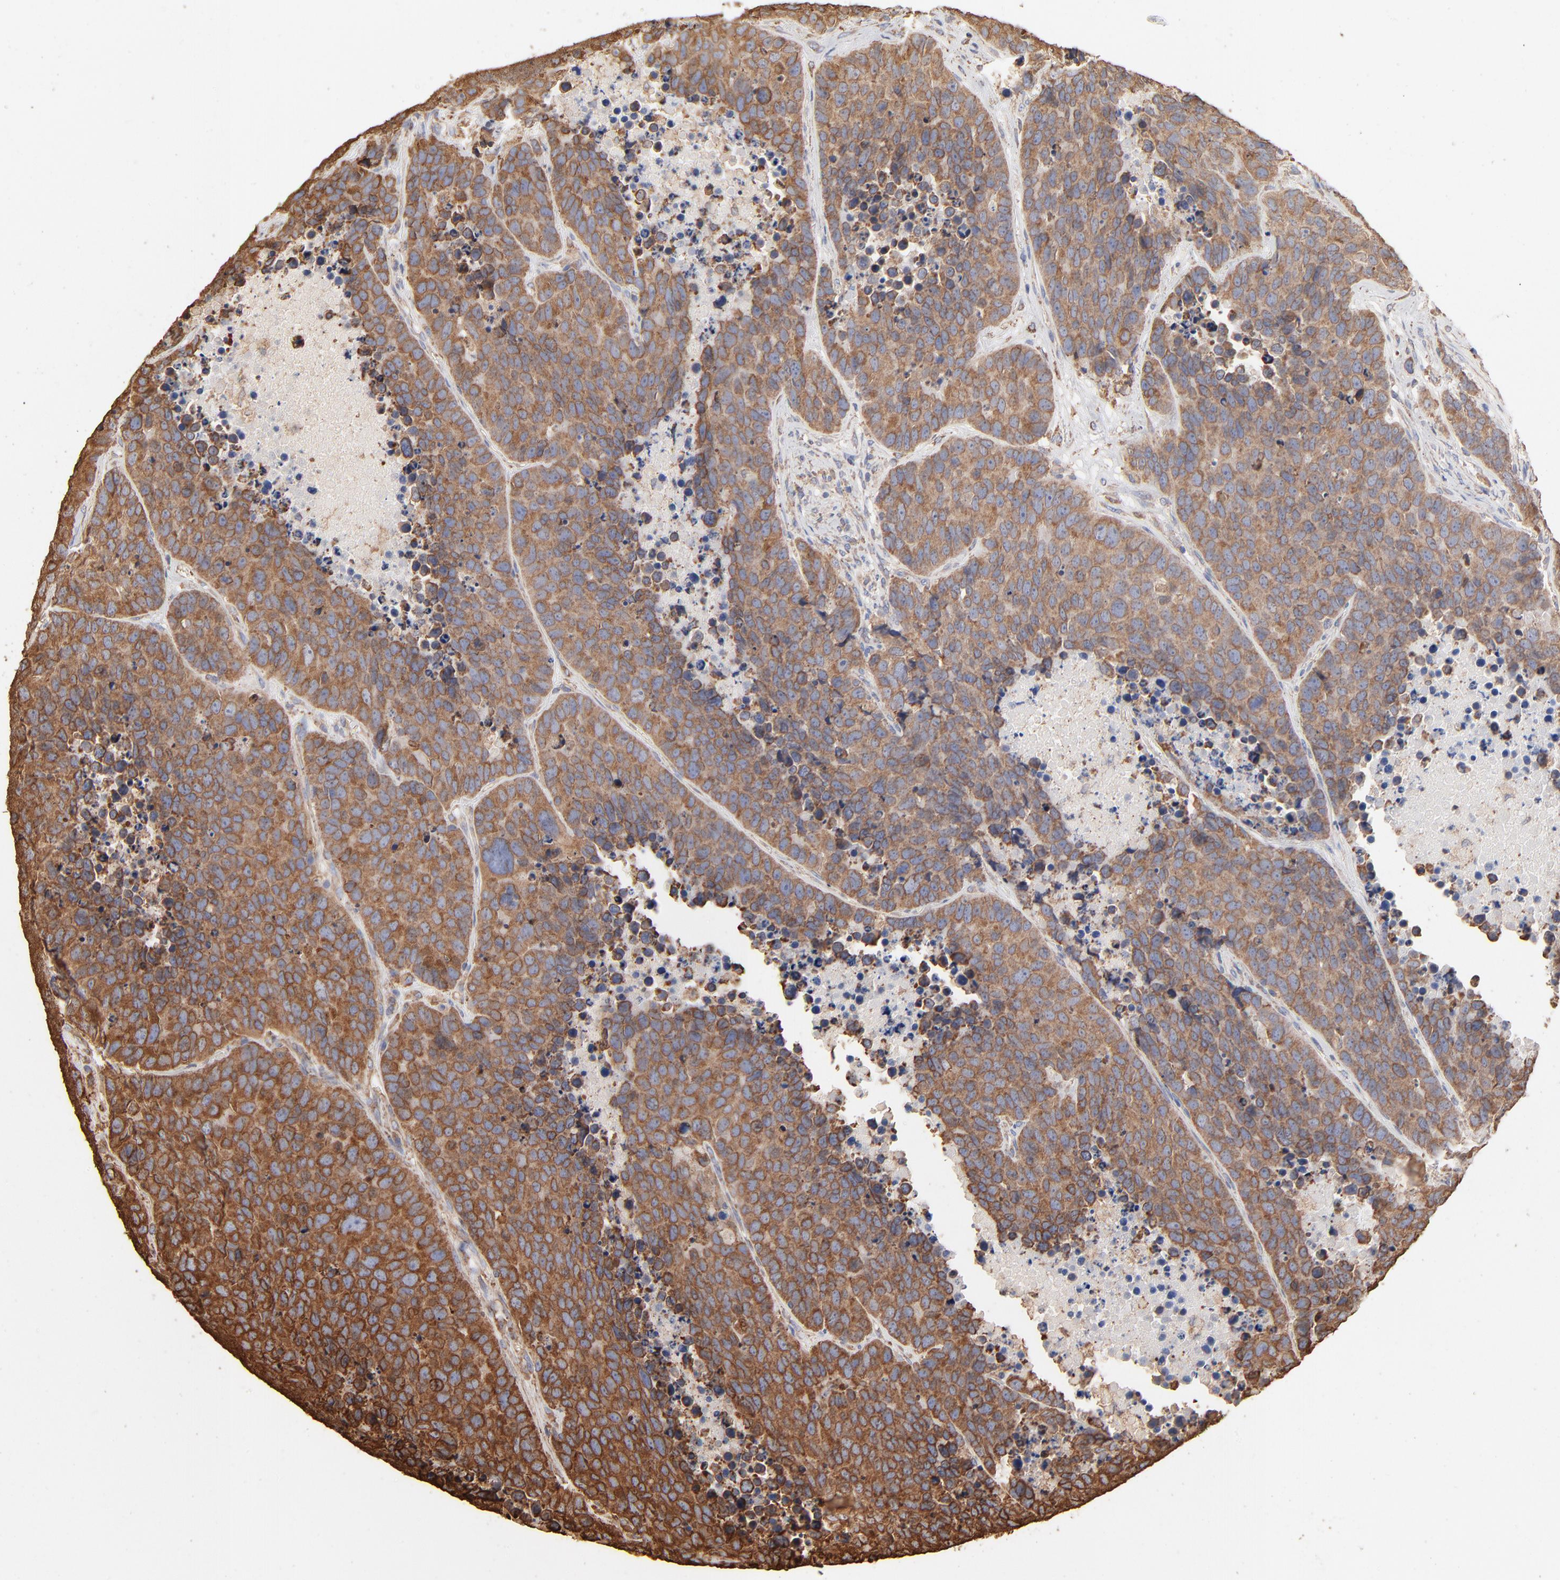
{"staining": {"intensity": "moderate", "quantity": ">75%", "location": "cytoplasmic/membranous"}, "tissue": "carcinoid", "cell_type": "Tumor cells", "image_type": "cancer", "snomed": [{"axis": "morphology", "description": "Carcinoid, malignant, NOS"}, {"axis": "topography", "description": "Lung"}], "caption": "Tumor cells exhibit medium levels of moderate cytoplasmic/membranous positivity in about >75% of cells in carcinoid. (DAB (3,3'-diaminobenzidine) = brown stain, brightfield microscopy at high magnification).", "gene": "PDIA3", "patient": {"sex": "male", "age": 60}}